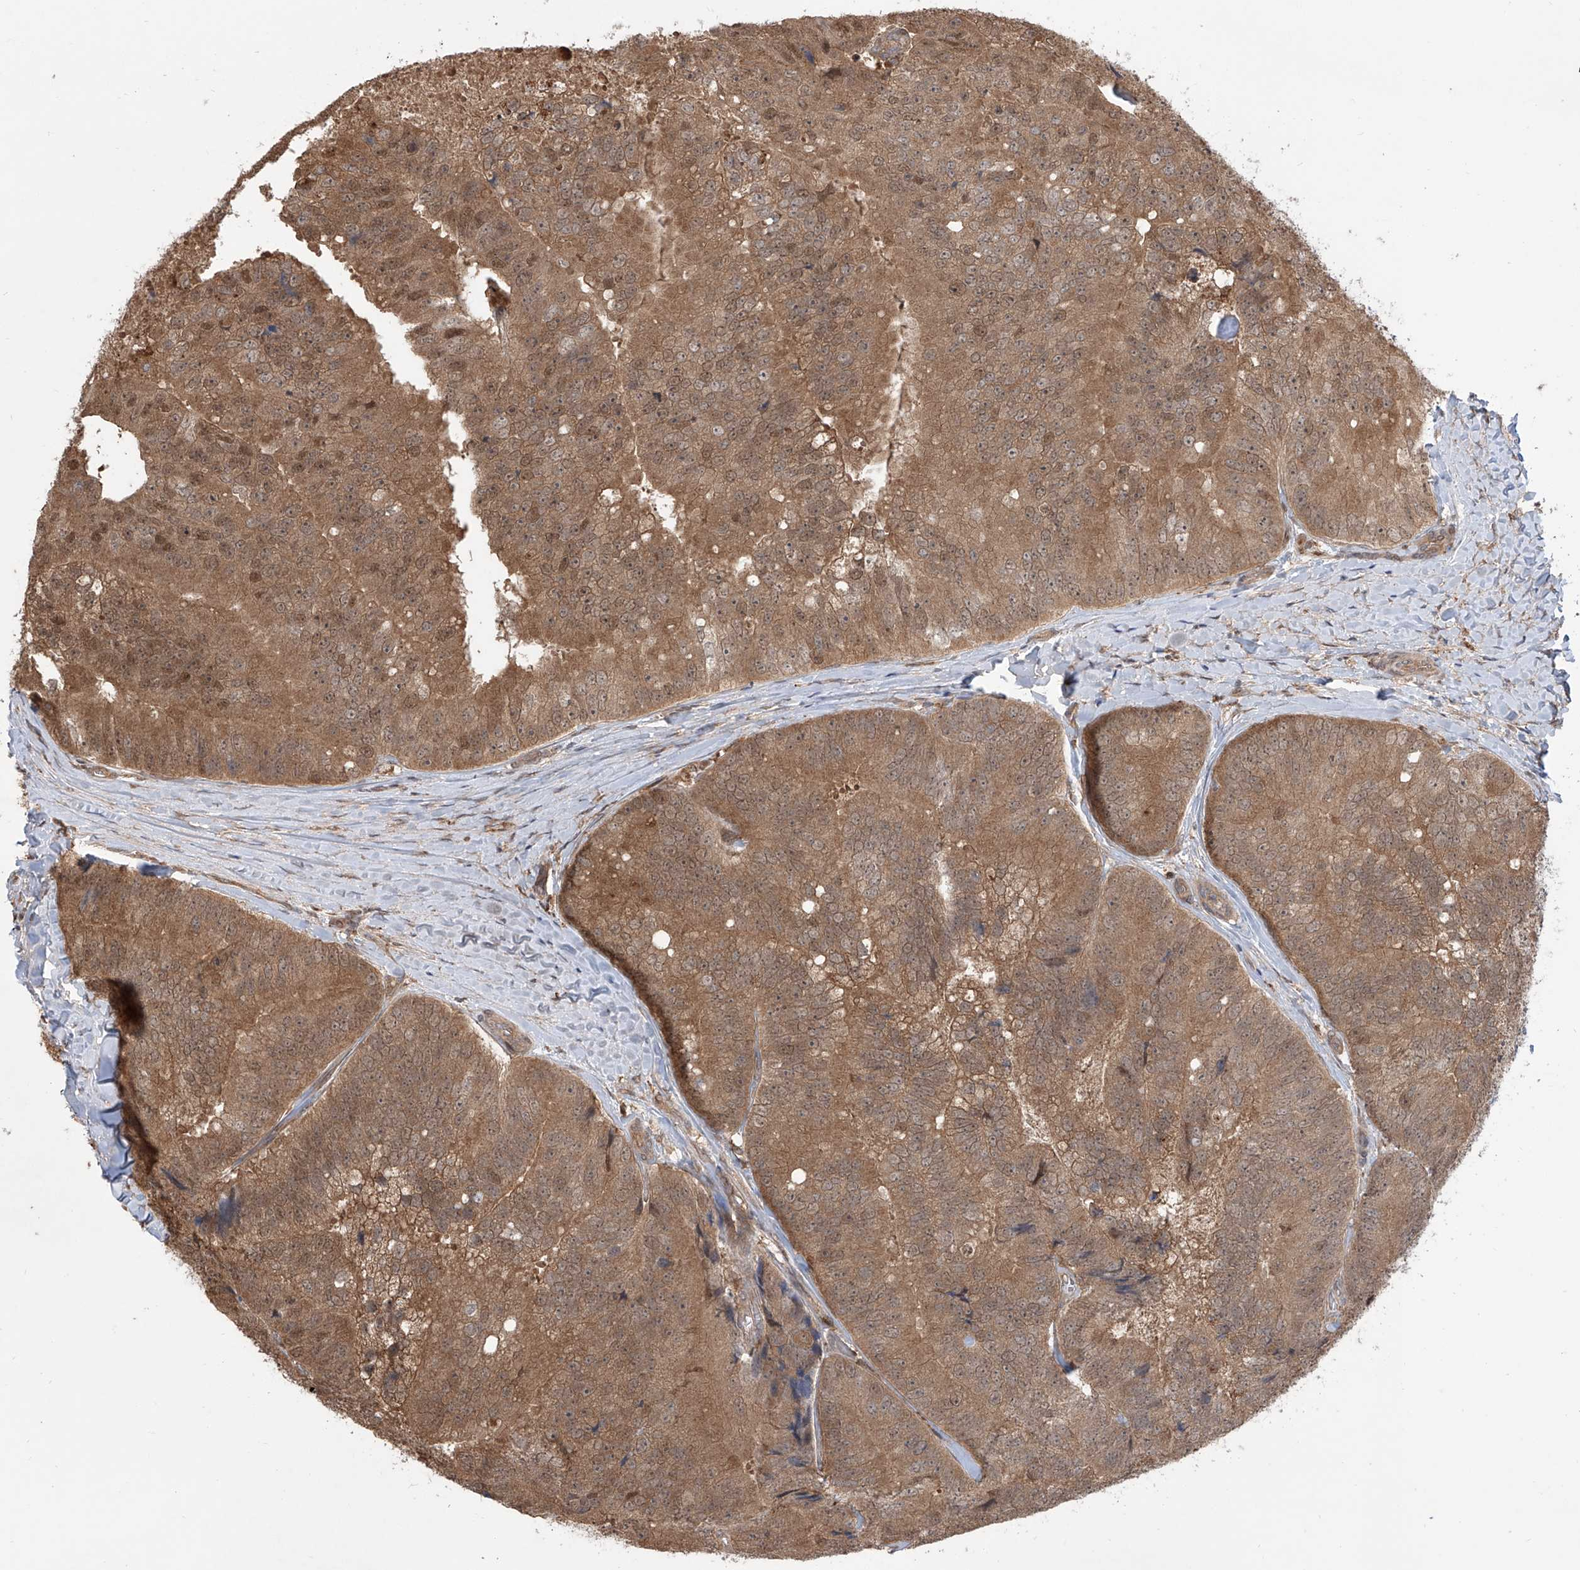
{"staining": {"intensity": "moderate", "quantity": ">75%", "location": "cytoplasmic/membranous,nuclear"}, "tissue": "prostate cancer", "cell_type": "Tumor cells", "image_type": "cancer", "snomed": [{"axis": "morphology", "description": "Adenocarcinoma, High grade"}, {"axis": "topography", "description": "Prostate"}], "caption": "Protein staining of prostate high-grade adenocarcinoma tissue displays moderate cytoplasmic/membranous and nuclear expression in about >75% of tumor cells. (DAB IHC with brightfield microscopy, high magnification).", "gene": "HOXC8", "patient": {"sex": "male", "age": 70}}